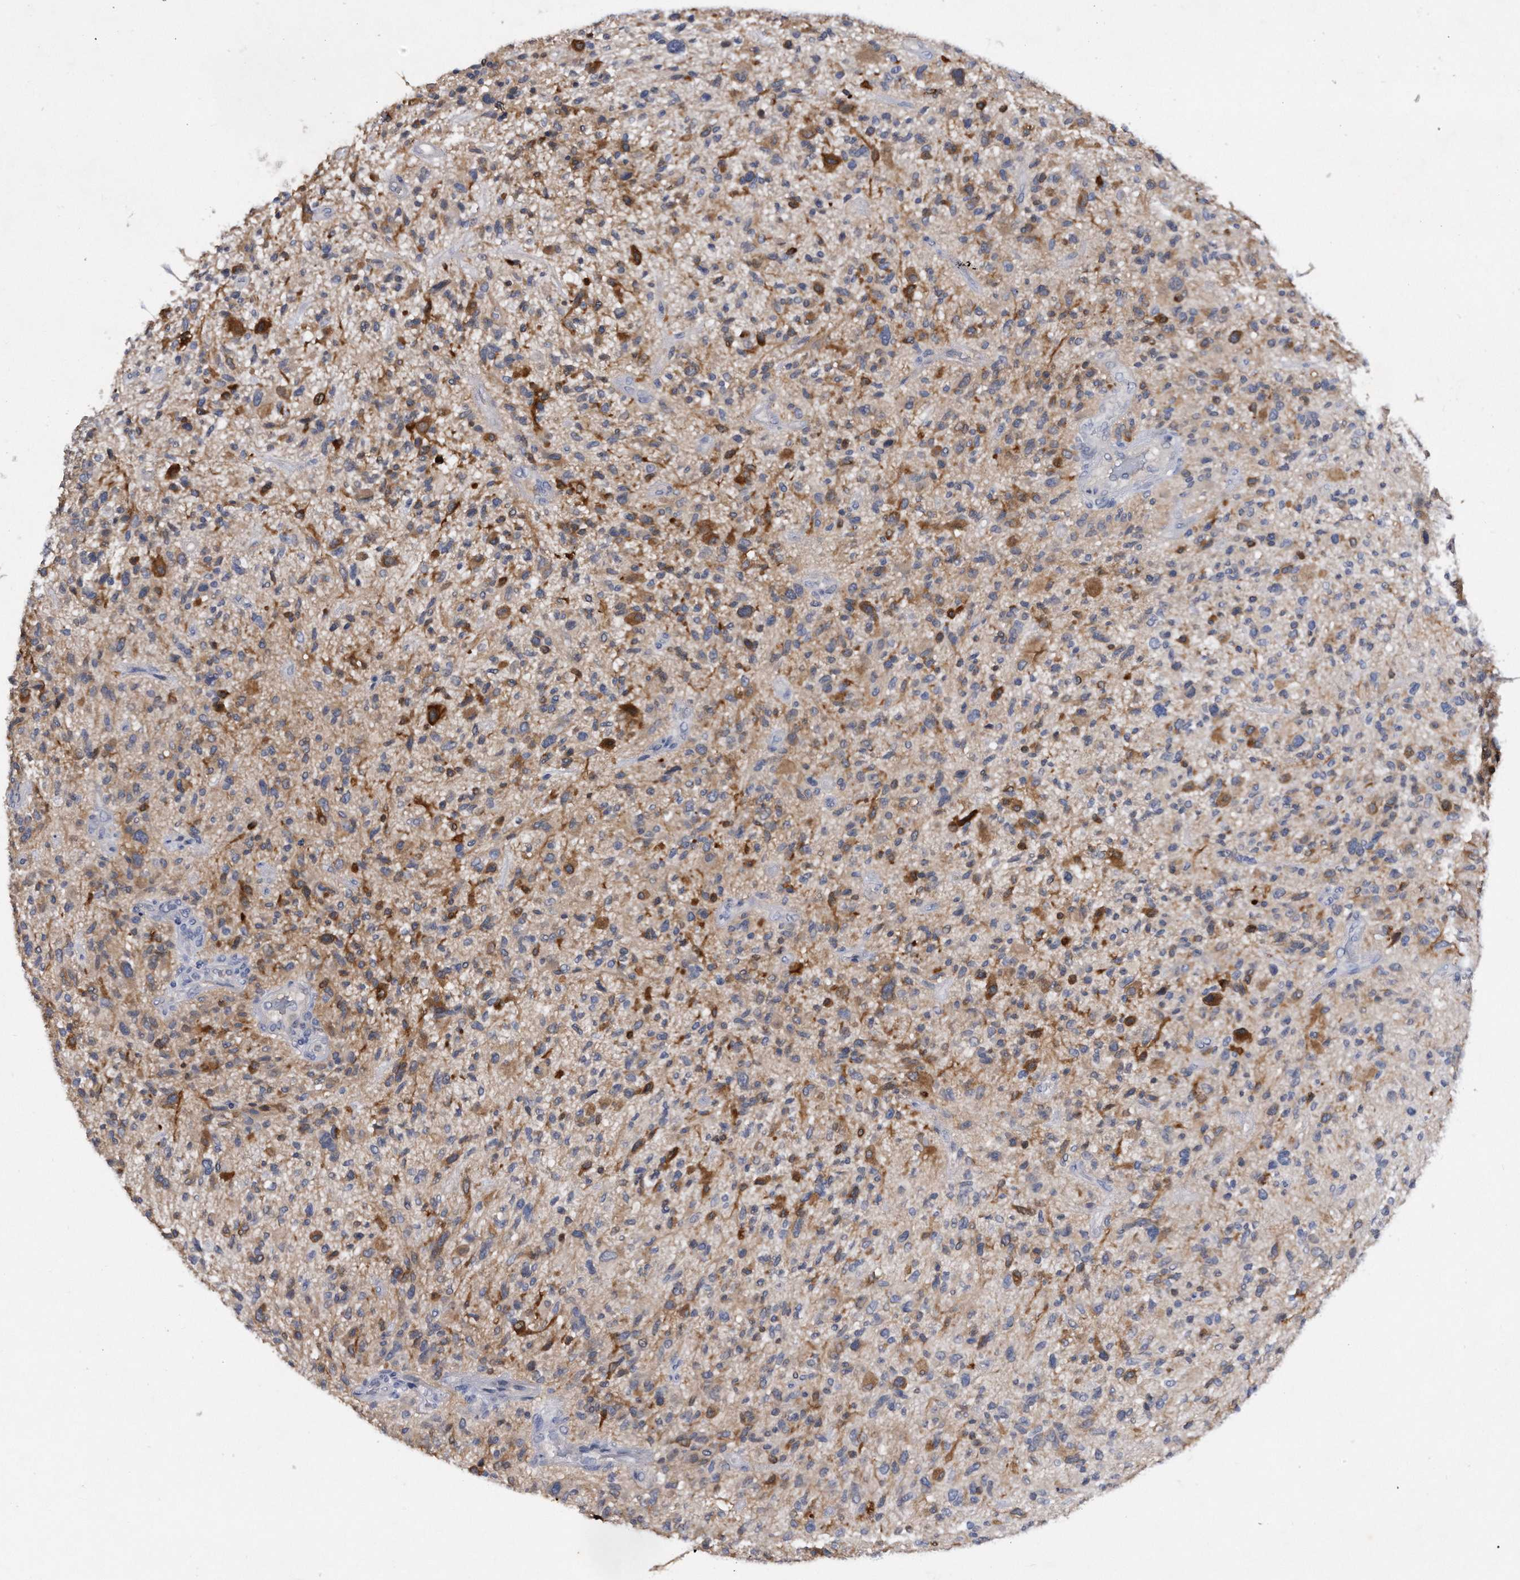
{"staining": {"intensity": "moderate", "quantity": ">75%", "location": "cytoplasmic/membranous"}, "tissue": "glioma", "cell_type": "Tumor cells", "image_type": "cancer", "snomed": [{"axis": "morphology", "description": "Glioma, malignant, High grade"}, {"axis": "topography", "description": "Brain"}], "caption": "Human malignant high-grade glioma stained with a brown dye demonstrates moderate cytoplasmic/membranous positive positivity in approximately >75% of tumor cells.", "gene": "ASNS", "patient": {"sex": "male", "age": 47}}